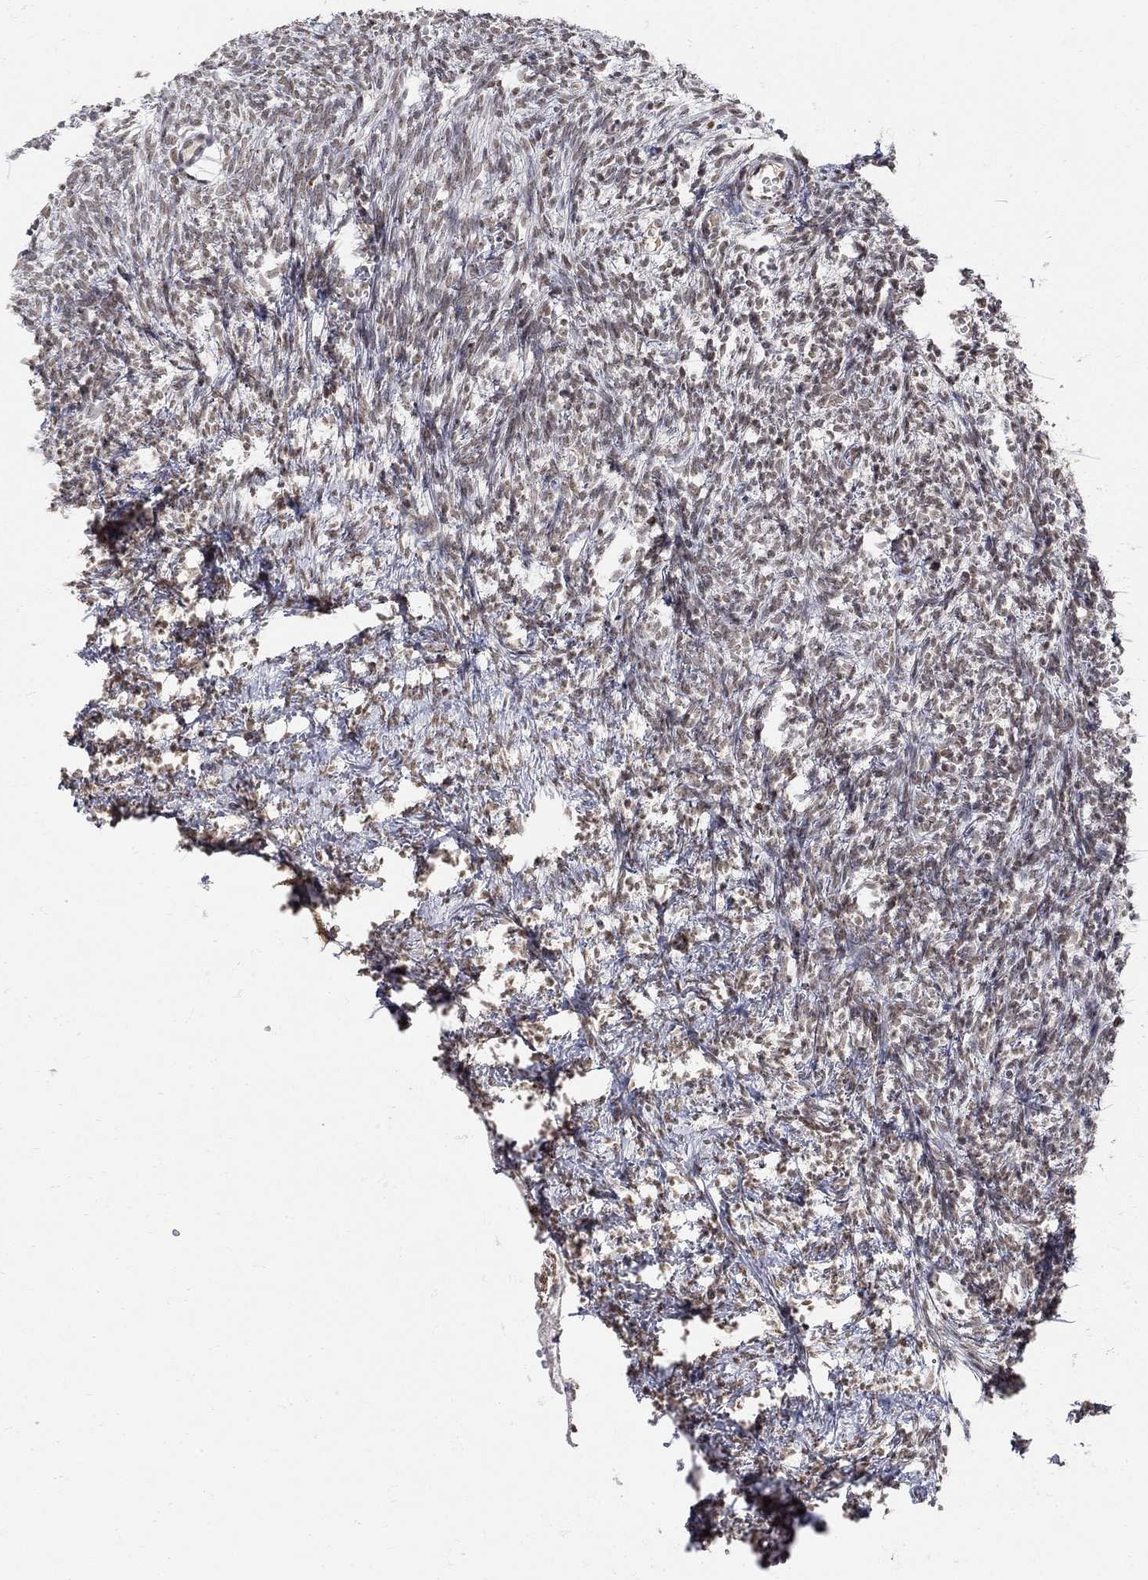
{"staining": {"intensity": "negative", "quantity": "none", "location": "none"}, "tissue": "ovary", "cell_type": "Follicle cells", "image_type": "normal", "snomed": [{"axis": "morphology", "description": "Normal tissue, NOS"}, {"axis": "topography", "description": "Ovary"}], "caption": "Immunohistochemistry micrograph of normal ovary: ovary stained with DAB (3,3'-diaminobenzidine) demonstrates no significant protein expression in follicle cells.", "gene": "KLF12", "patient": {"sex": "female", "age": 43}}